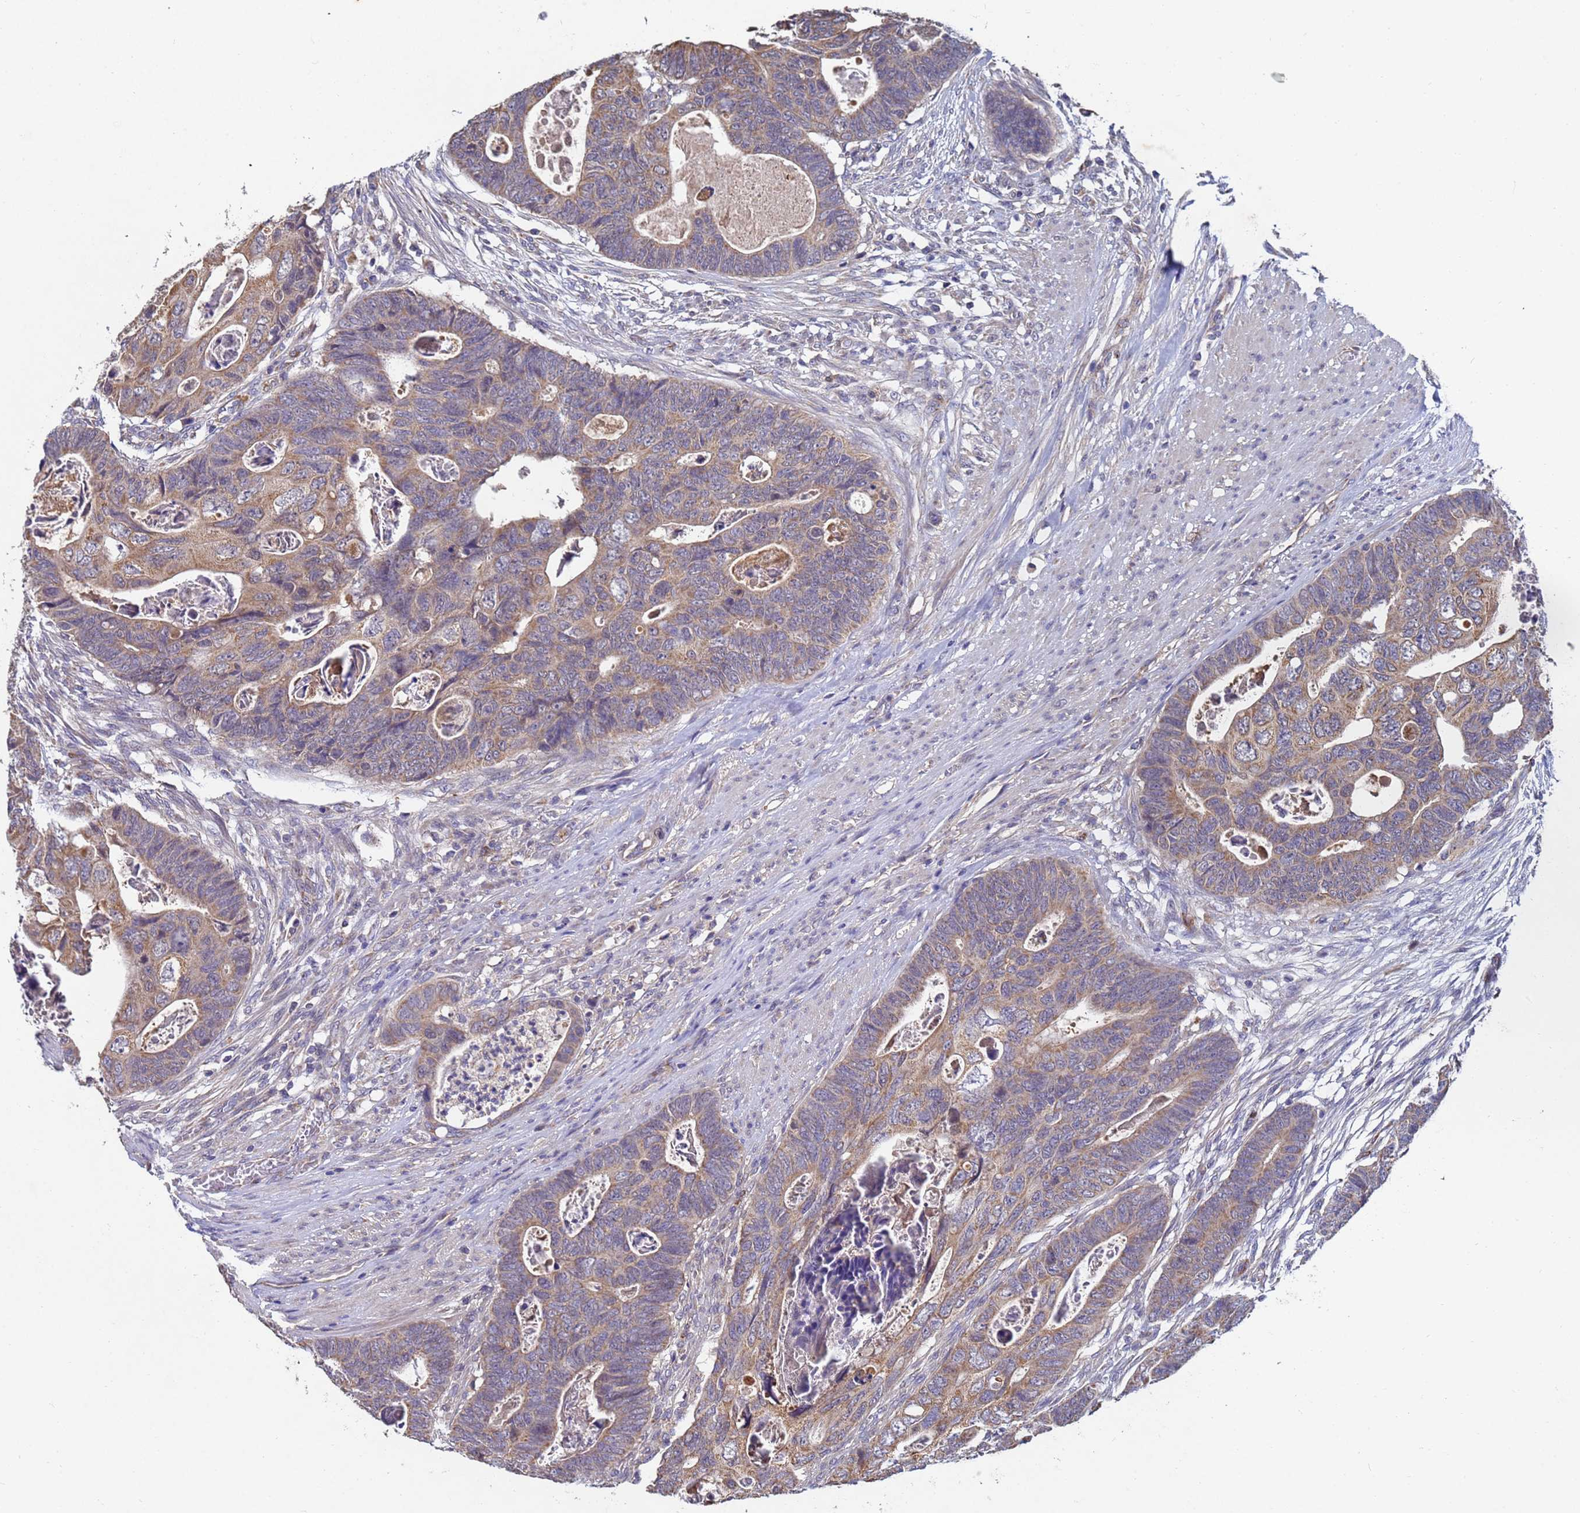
{"staining": {"intensity": "weak", "quantity": "25%-75%", "location": "cytoplasmic/membranous"}, "tissue": "colorectal cancer", "cell_type": "Tumor cells", "image_type": "cancer", "snomed": [{"axis": "morphology", "description": "Adenocarcinoma, NOS"}, {"axis": "topography", "description": "Rectum"}], "caption": "The photomicrograph displays immunohistochemical staining of adenocarcinoma (colorectal). There is weak cytoplasmic/membranous expression is present in approximately 25%-75% of tumor cells. The staining is performed using DAB (3,3'-diaminobenzidine) brown chromogen to label protein expression. The nuclei are counter-stained blue using hematoxylin.", "gene": "C5orf34", "patient": {"sex": "female", "age": 78}}